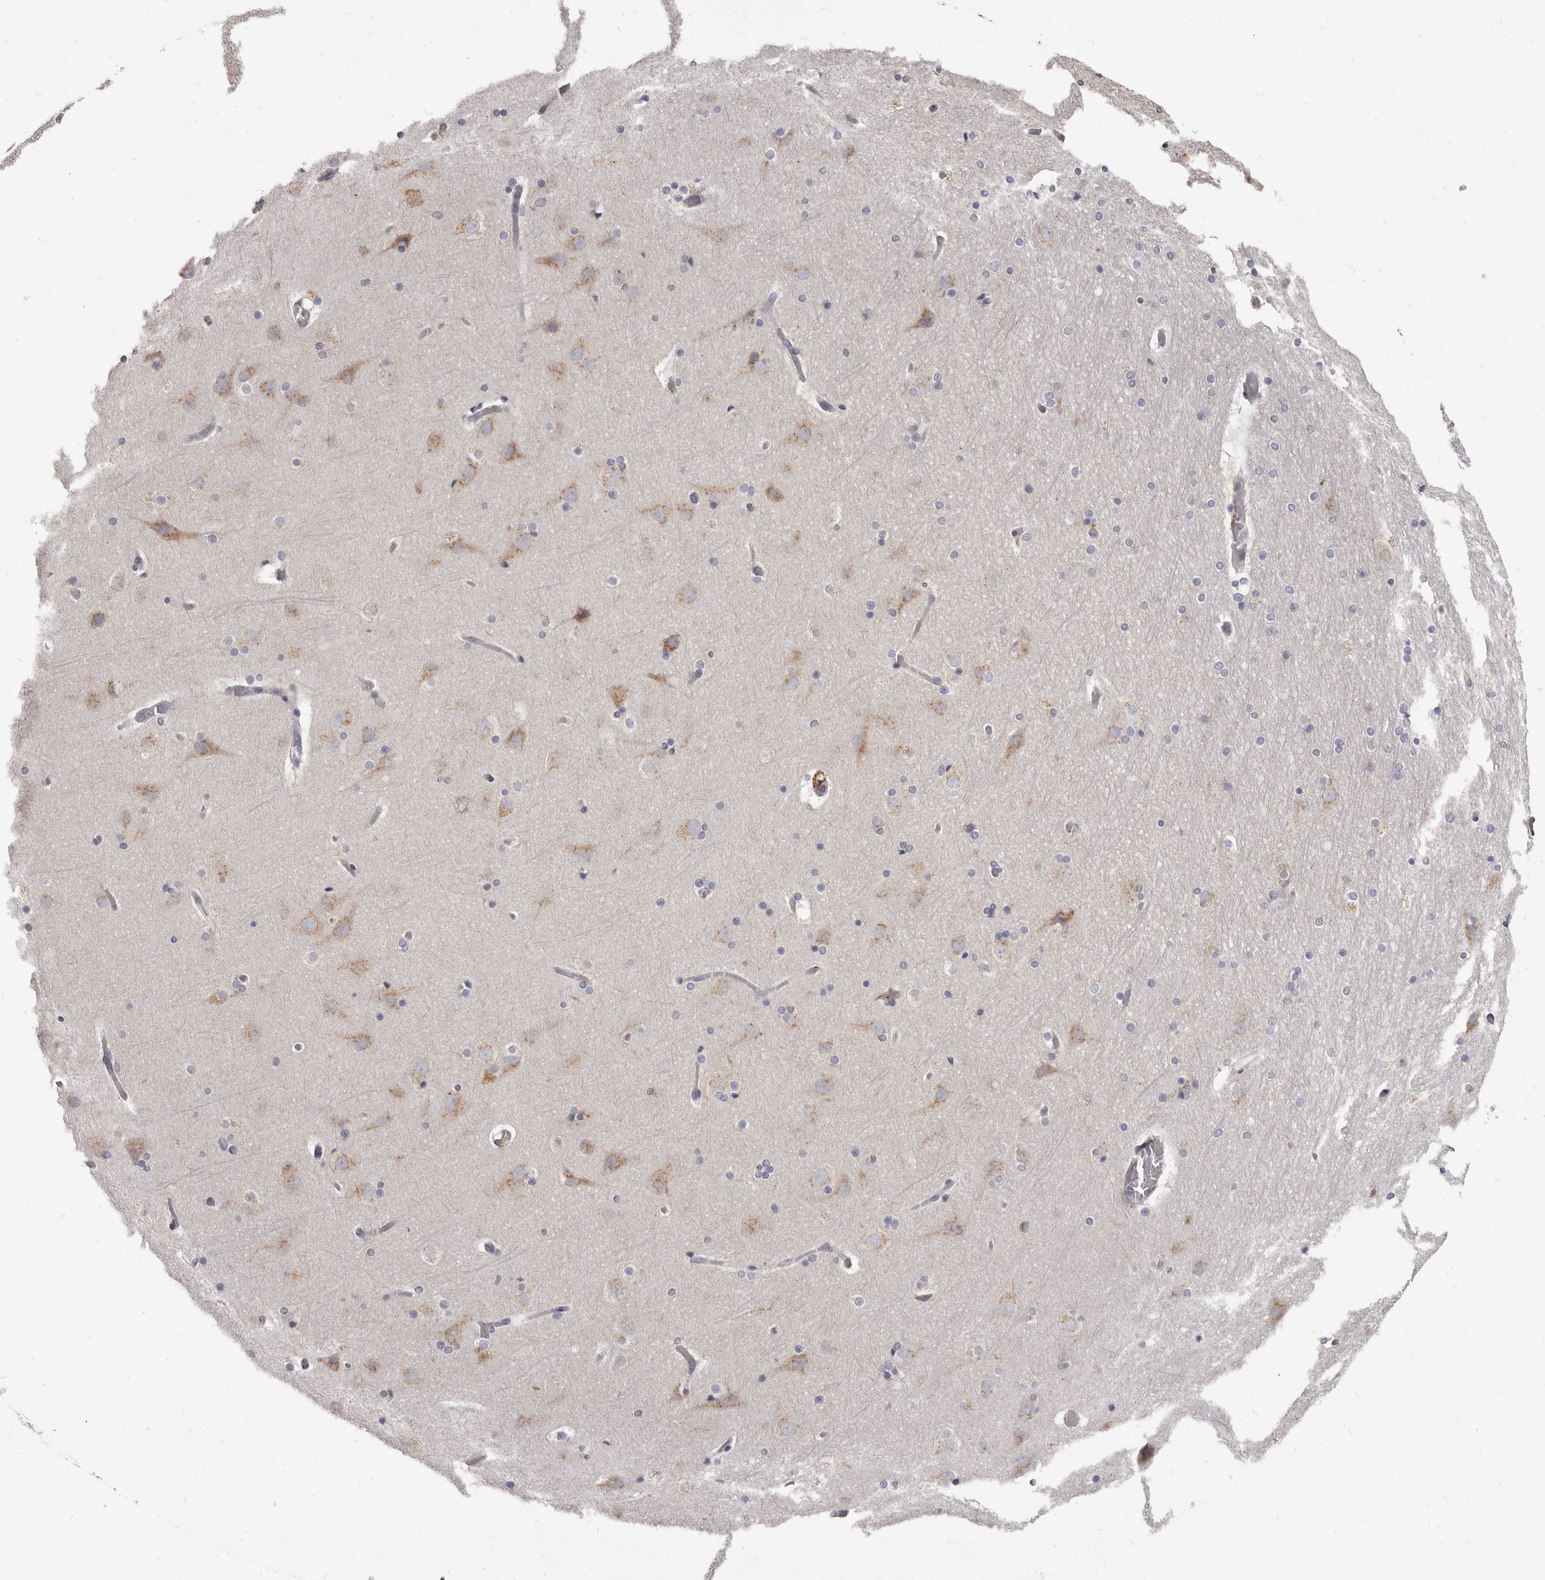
{"staining": {"intensity": "negative", "quantity": "none", "location": "none"}, "tissue": "cerebral cortex", "cell_type": "Endothelial cells", "image_type": "normal", "snomed": [{"axis": "morphology", "description": "Normal tissue, NOS"}, {"axis": "topography", "description": "Cerebral cortex"}], "caption": "Endothelial cells are negative for protein expression in benign human cerebral cortex. (DAB (3,3'-diaminobenzidine) immunohistochemistry, high magnification).", "gene": "PI4K2A", "patient": {"sex": "male", "age": 57}}